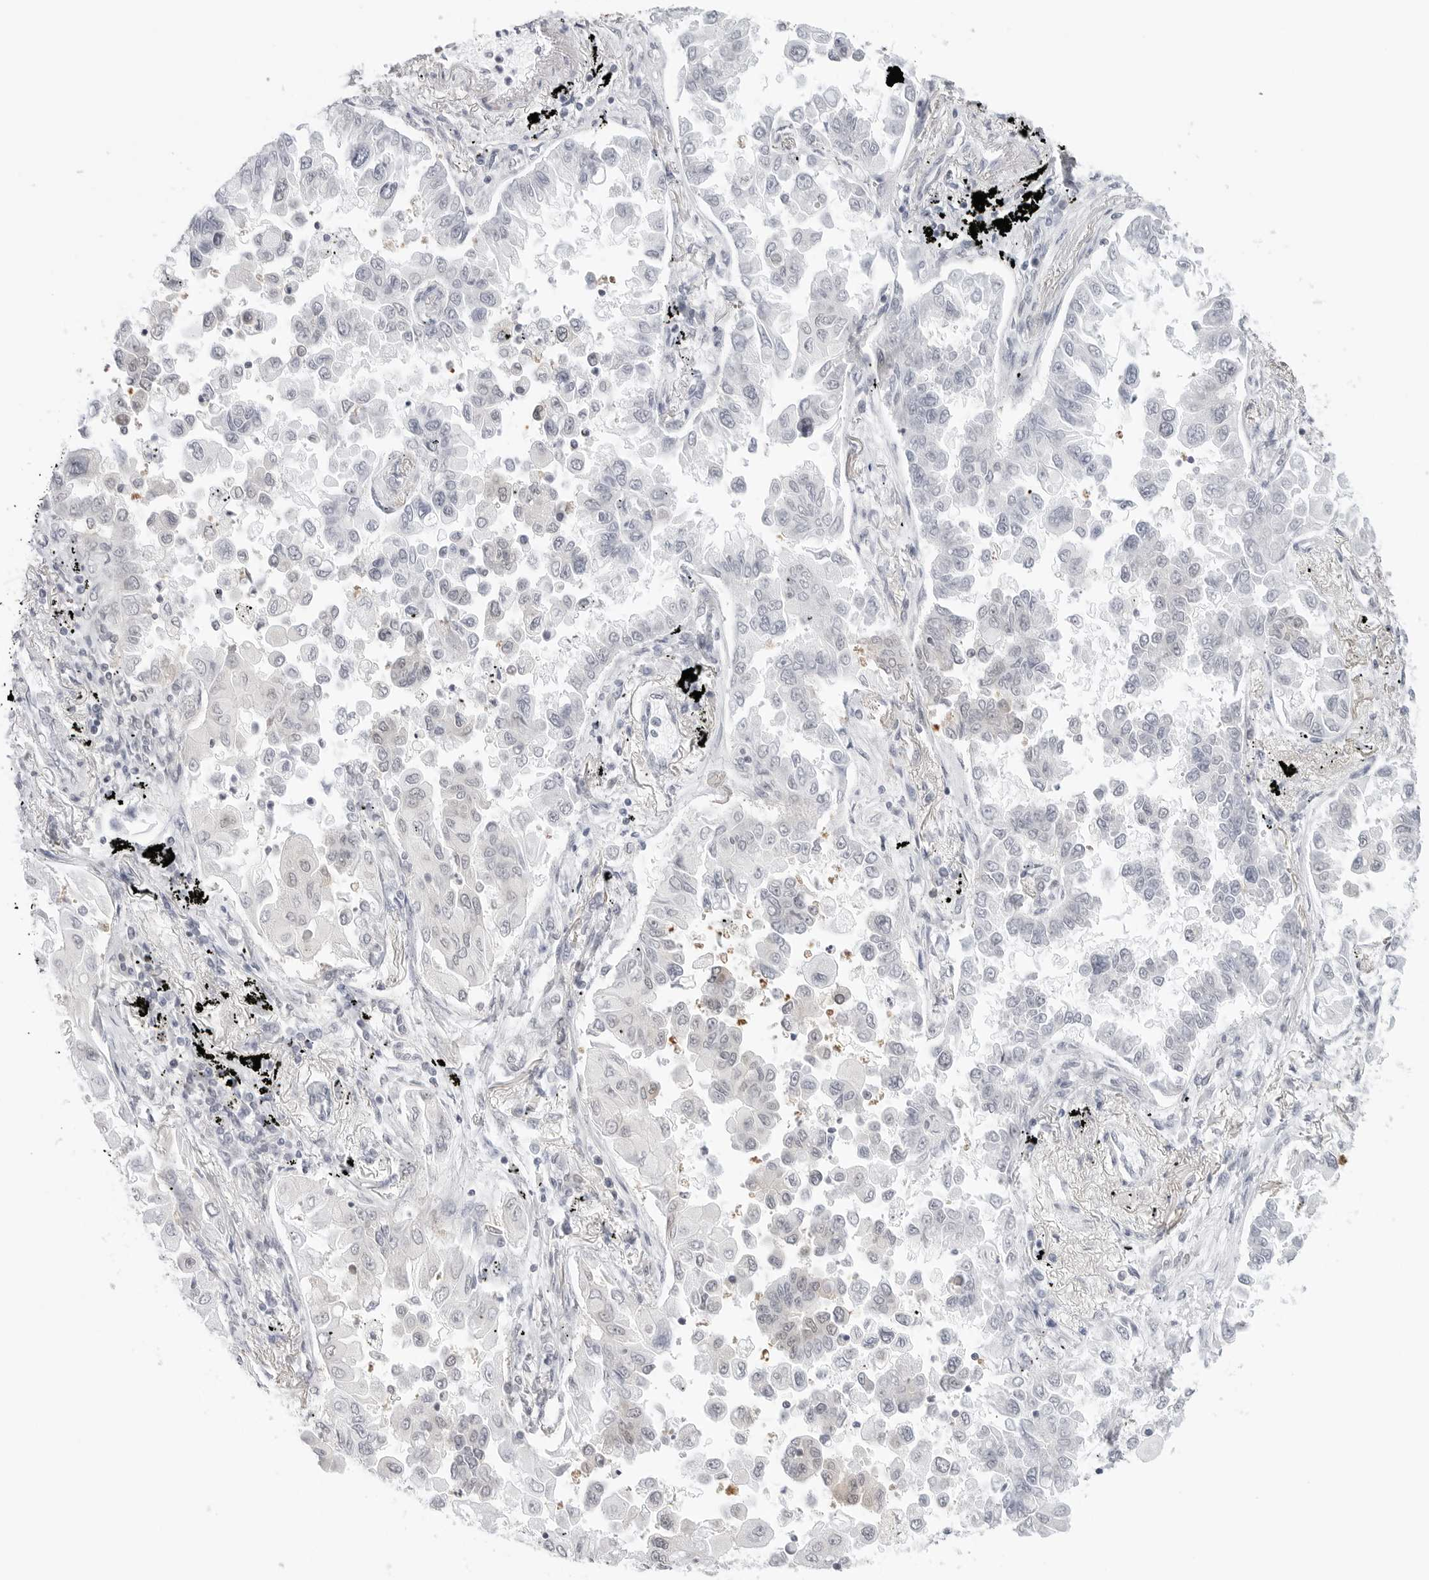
{"staining": {"intensity": "negative", "quantity": "none", "location": "none"}, "tissue": "lung cancer", "cell_type": "Tumor cells", "image_type": "cancer", "snomed": [{"axis": "morphology", "description": "Adenocarcinoma, NOS"}, {"axis": "topography", "description": "Lung"}], "caption": "An immunohistochemistry (IHC) histopathology image of lung cancer (adenocarcinoma) is shown. There is no staining in tumor cells of lung cancer (adenocarcinoma).", "gene": "NUDC", "patient": {"sex": "female", "age": 67}}